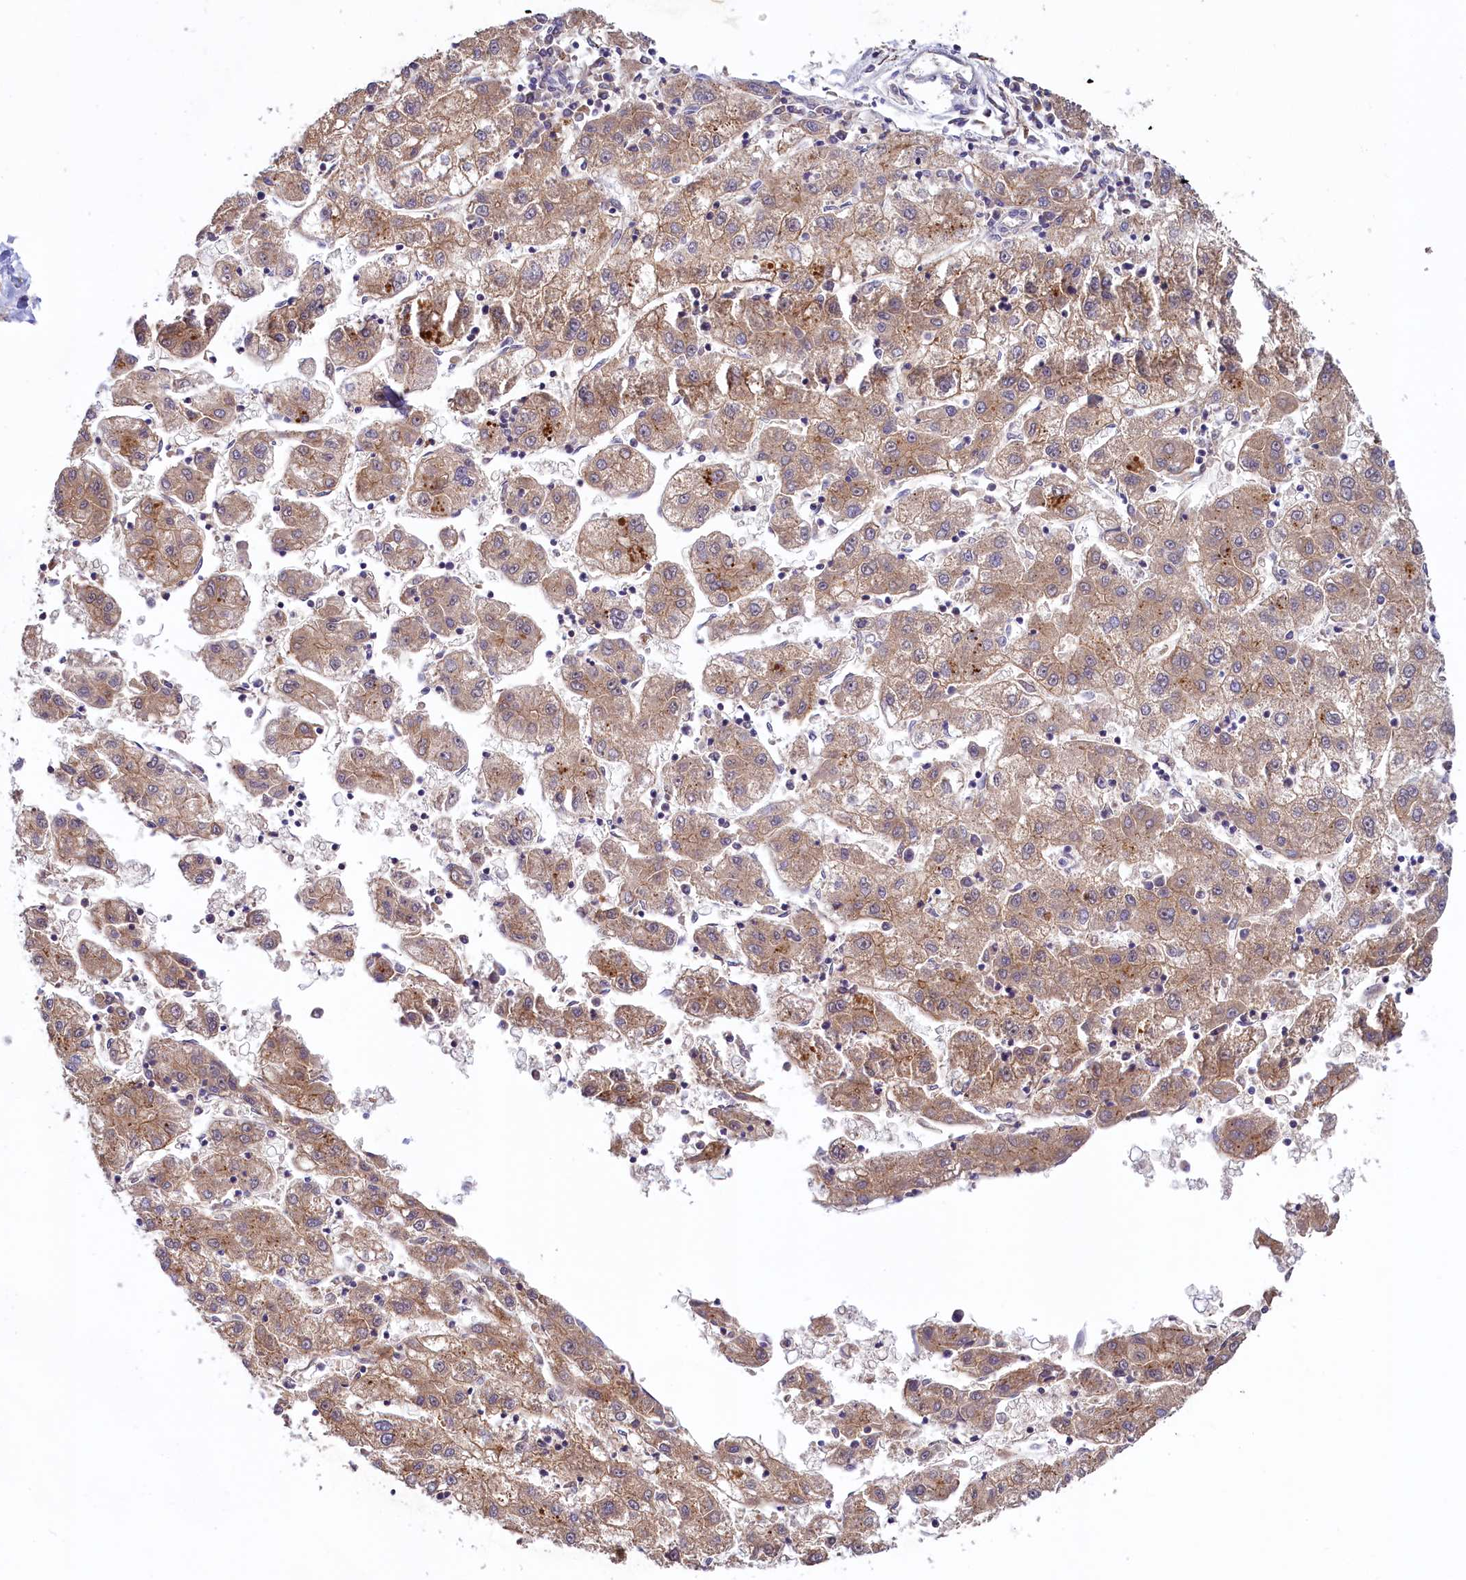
{"staining": {"intensity": "weak", "quantity": ">75%", "location": "cytoplasmic/membranous"}, "tissue": "liver cancer", "cell_type": "Tumor cells", "image_type": "cancer", "snomed": [{"axis": "morphology", "description": "Carcinoma, Hepatocellular, NOS"}, {"axis": "topography", "description": "Liver"}], "caption": "Human liver cancer stained for a protein (brown) displays weak cytoplasmic/membranous positive staining in about >75% of tumor cells.", "gene": "HPS6", "patient": {"sex": "male", "age": 72}}